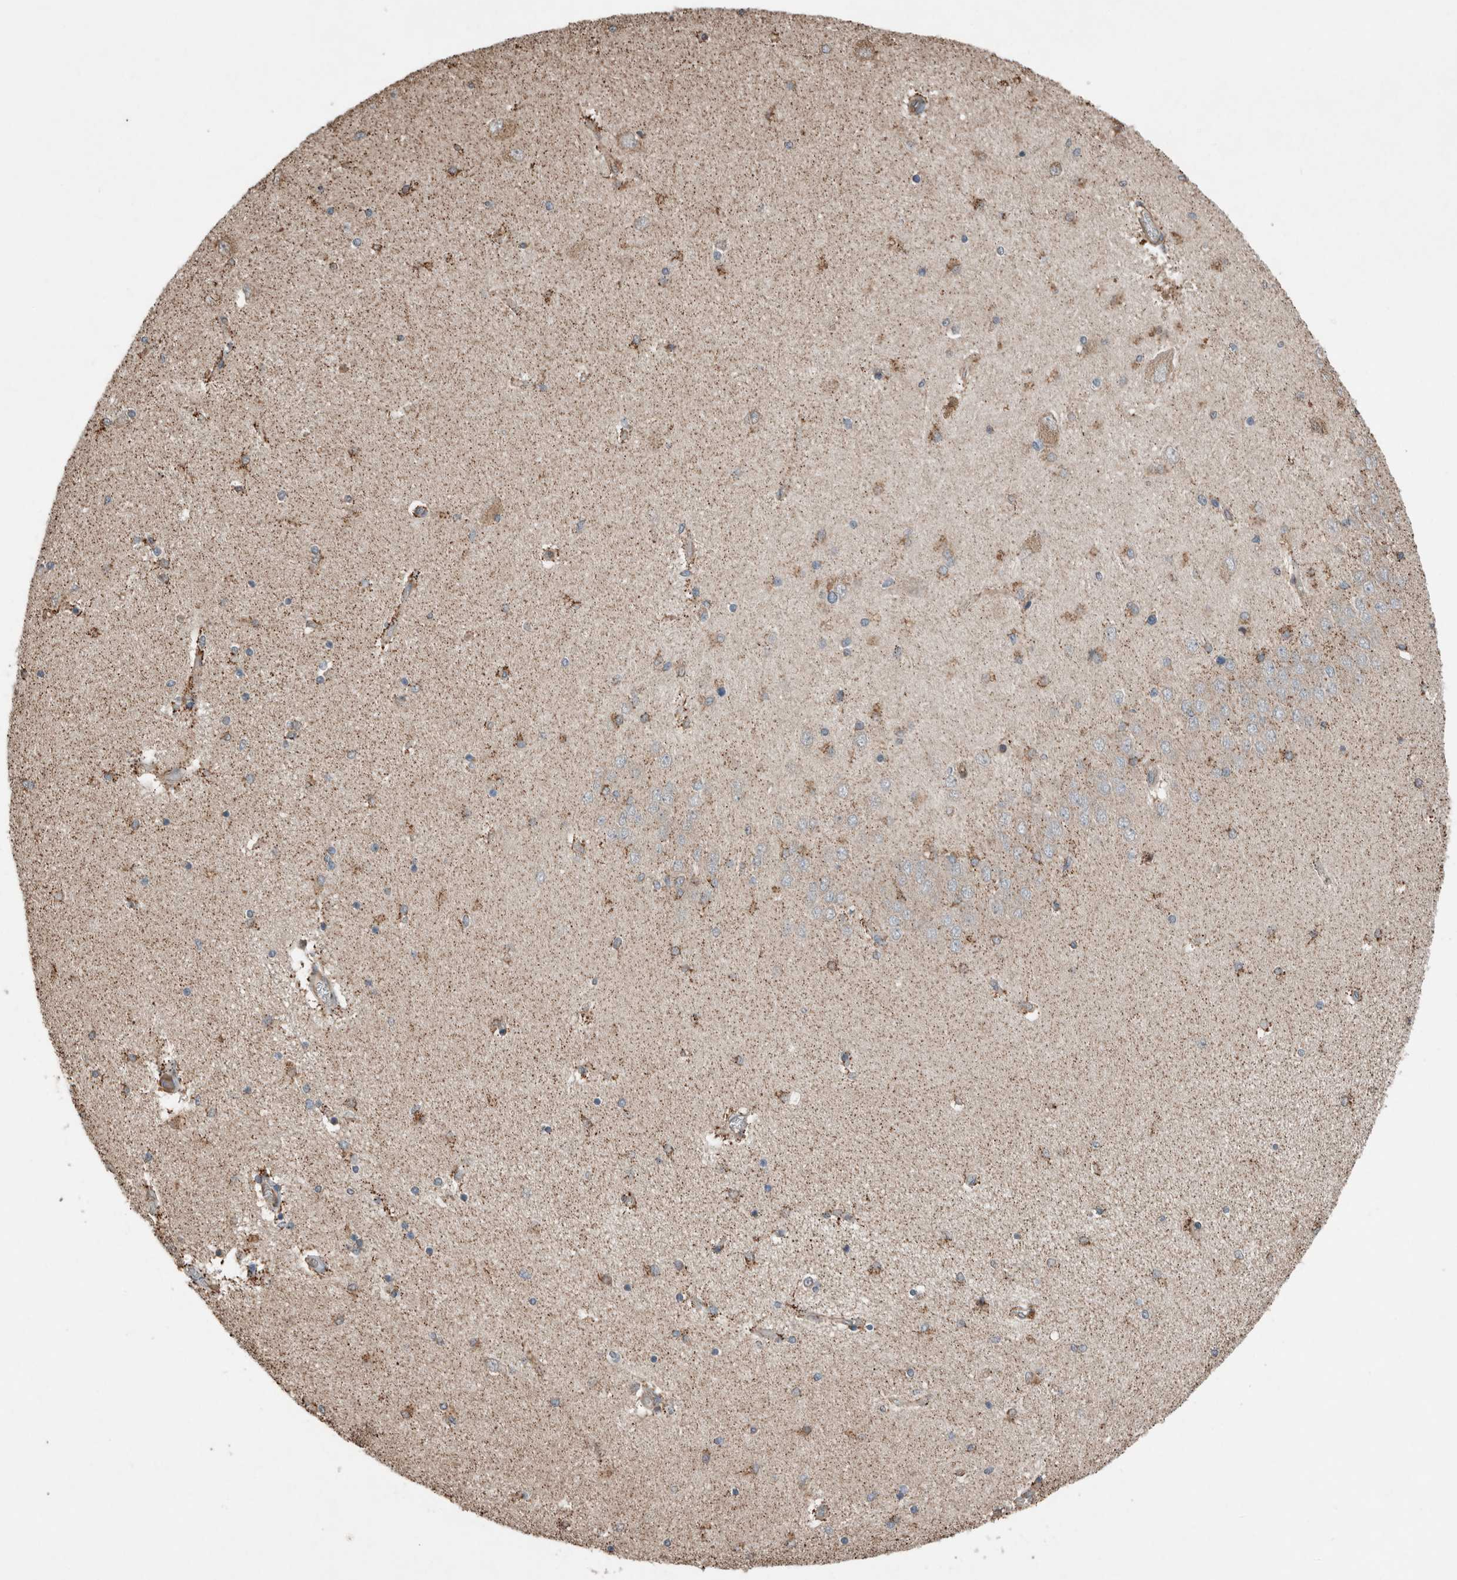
{"staining": {"intensity": "moderate", "quantity": "25%-75%", "location": "cytoplasmic/membranous"}, "tissue": "hippocampus", "cell_type": "Glial cells", "image_type": "normal", "snomed": [{"axis": "morphology", "description": "Normal tissue, NOS"}, {"axis": "topography", "description": "Hippocampus"}], "caption": "DAB (3,3'-diaminobenzidine) immunohistochemical staining of benign hippocampus reveals moderate cytoplasmic/membranous protein expression in approximately 25%-75% of glial cells. (DAB = brown stain, brightfield microscopy at high magnification).", "gene": "KLK14", "patient": {"sex": "female", "age": 54}}